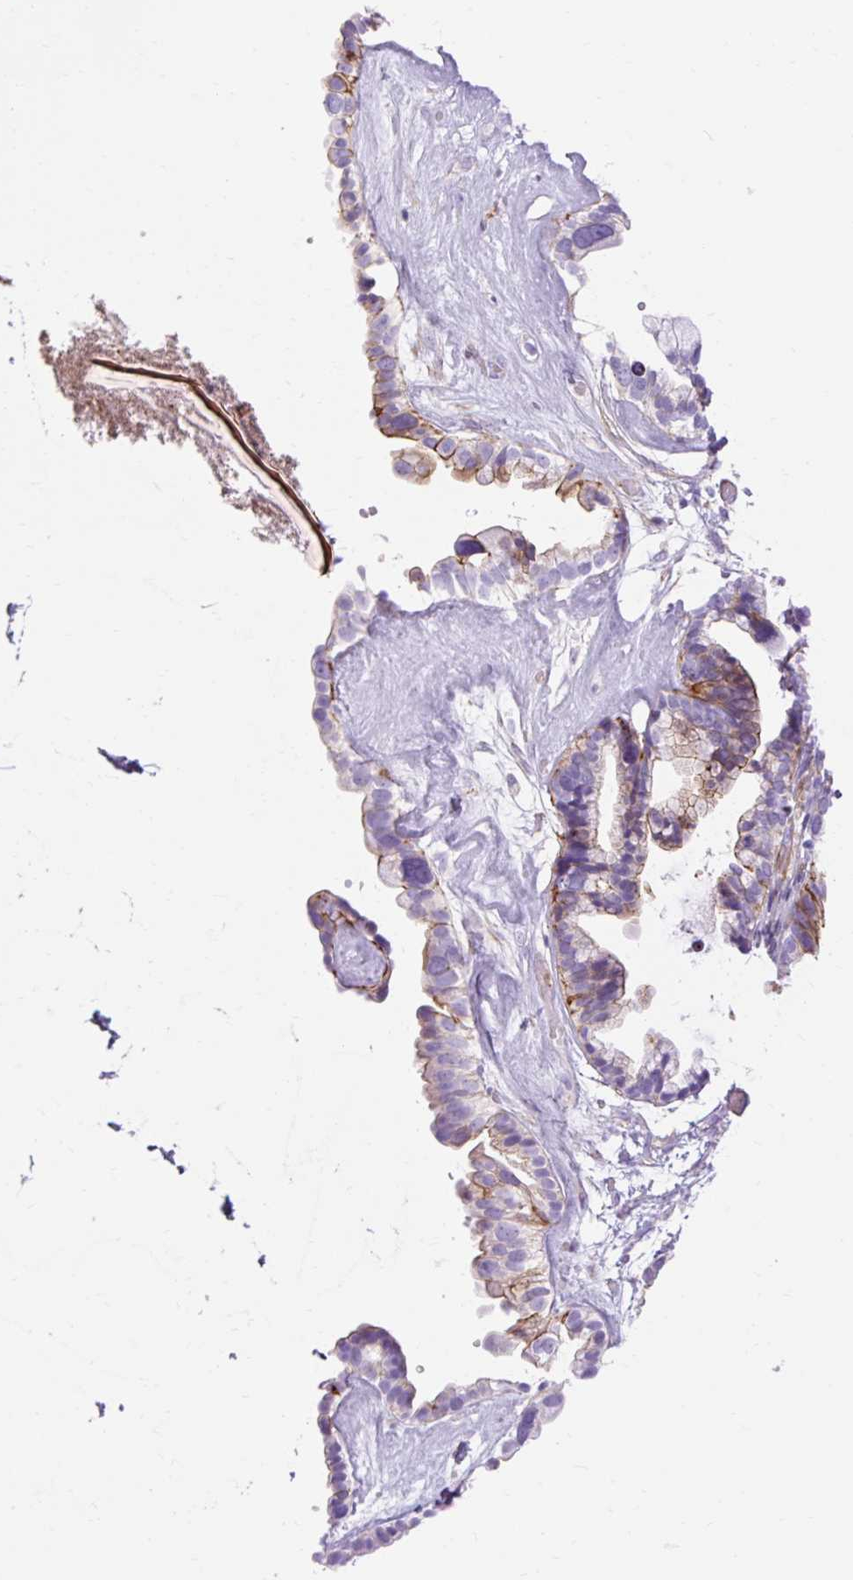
{"staining": {"intensity": "moderate", "quantity": "25%-75%", "location": "cytoplasmic/membranous"}, "tissue": "ovarian cancer", "cell_type": "Tumor cells", "image_type": "cancer", "snomed": [{"axis": "morphology", "description": "Cystadenocarcinoma, serous, NOS"}, {"axis": "topography", "description": "Ovary"}], "caption": "Serous cystadenocarcinoma (ovarian) stained with DAB (3,3'-diaminobenzidine) immunohistochemistry shows medium levels of moderate cytoplasmic/membranous staining in about 25%-75% of tumor cells. The protein of interest is stained brown, and the nuclei are stained in blue (DAB IHC with brightfield microscopy, high magnification).", "gene": "CORO7-PAM16", "patient": {"sex": "female", "age": 56}}